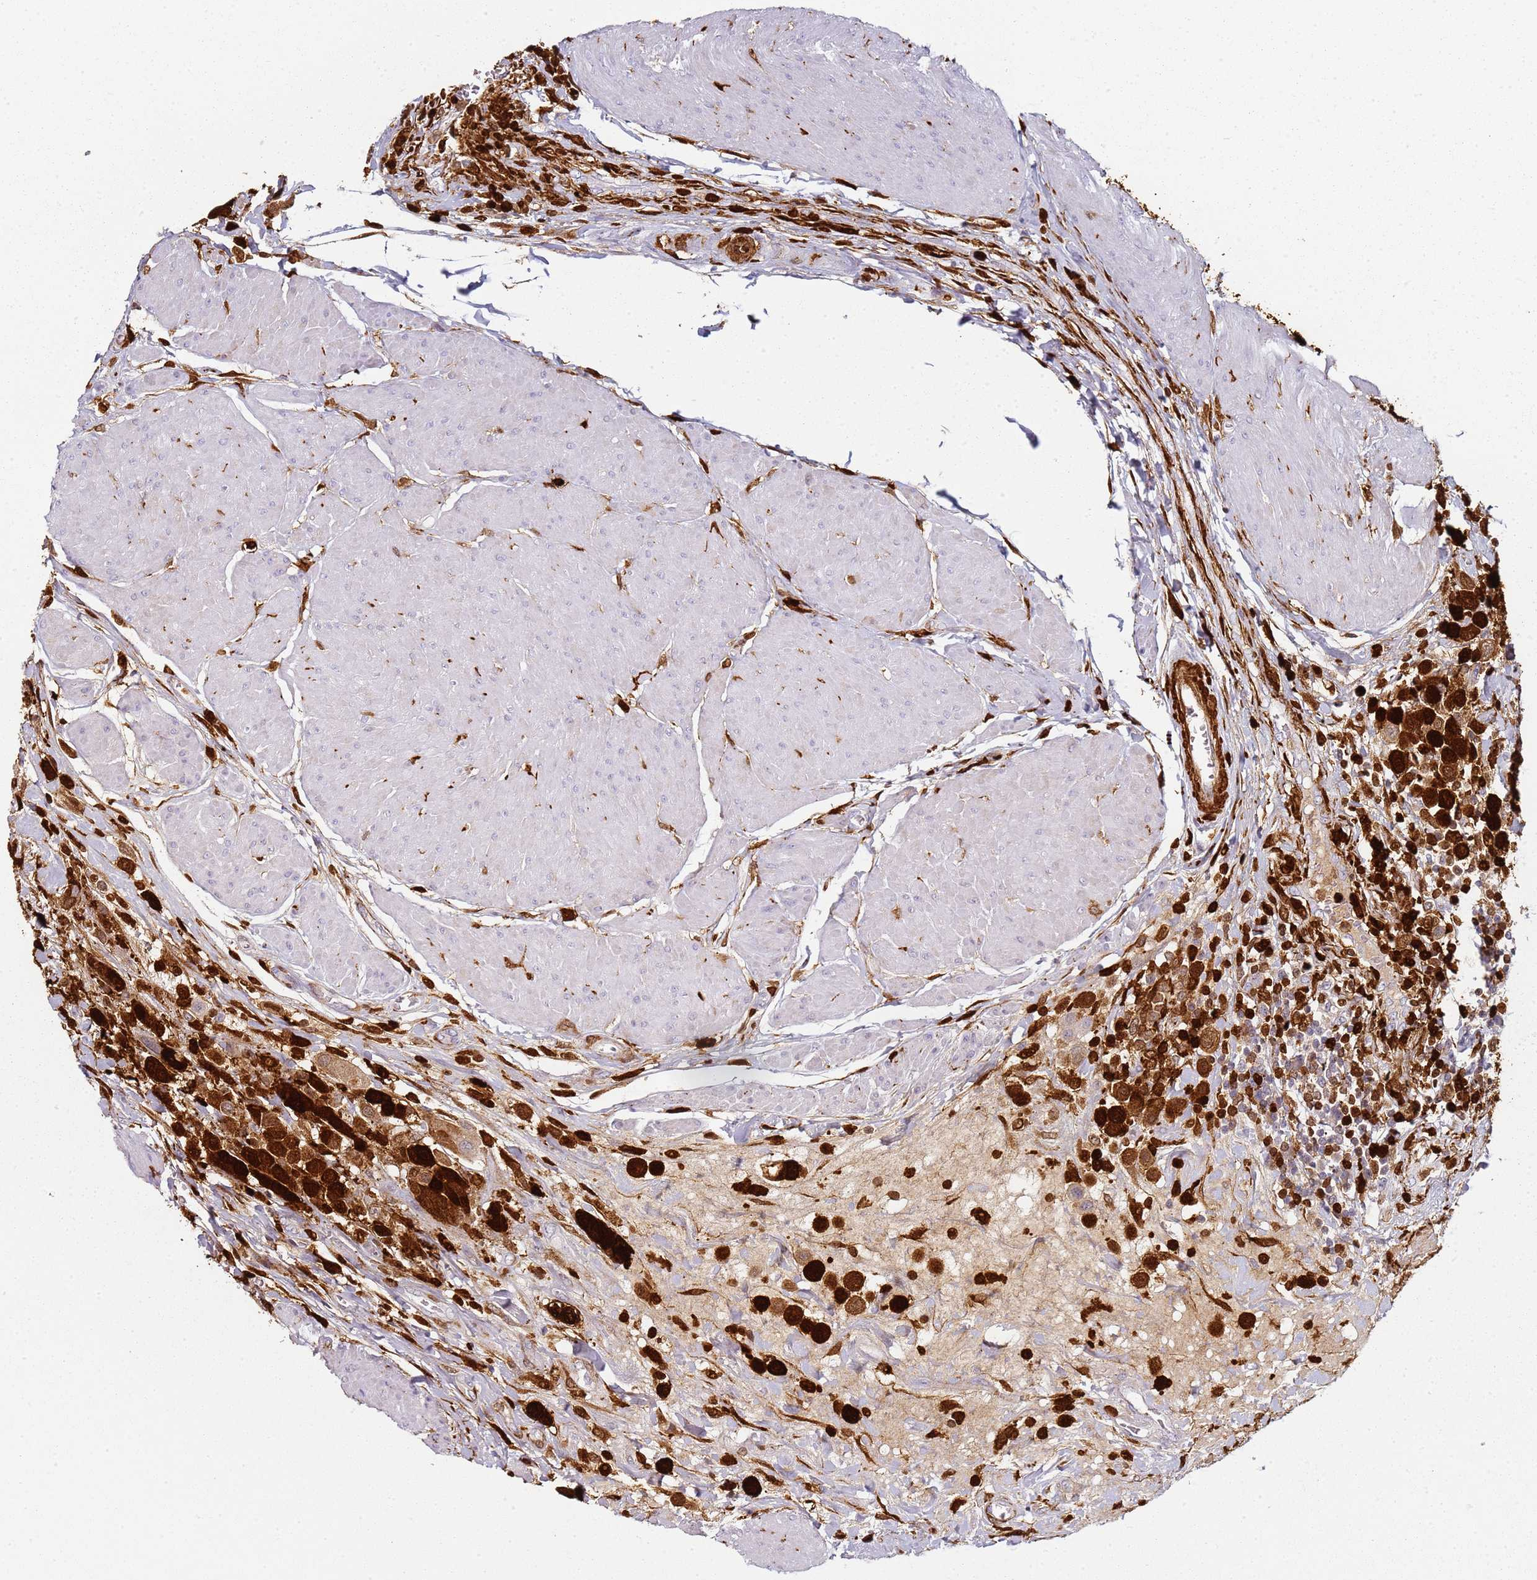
{"staining": {"intensity": "strong", "quantity": ">75%", "location": "cytoplasmic/membranous,nuclear"}, "tissue": "urothelial cancer", "cell_type": "Tumor cells", "image_type": "cancer", "snomed": [{"axis": "morphology", "description": "Urothelial carcinoma, High grade"}, {"axis": "topography", "description": "Urinary bladder"}], "caption": "Urothelial carcinoma (high-grade) tissue displays strong cytoplasmic/membranous and nuclear staining in about >75% of tumor cells, visualized by immunohistochemistry. The protein of interest is stained brown, and the nuclei are stained in blue (DAB (3,3'-diaminobenzidine) IHC with brightfield microscopy, high magnification).", "gene": "S100A4", "patient": {"sex": "male", "age": 50}}